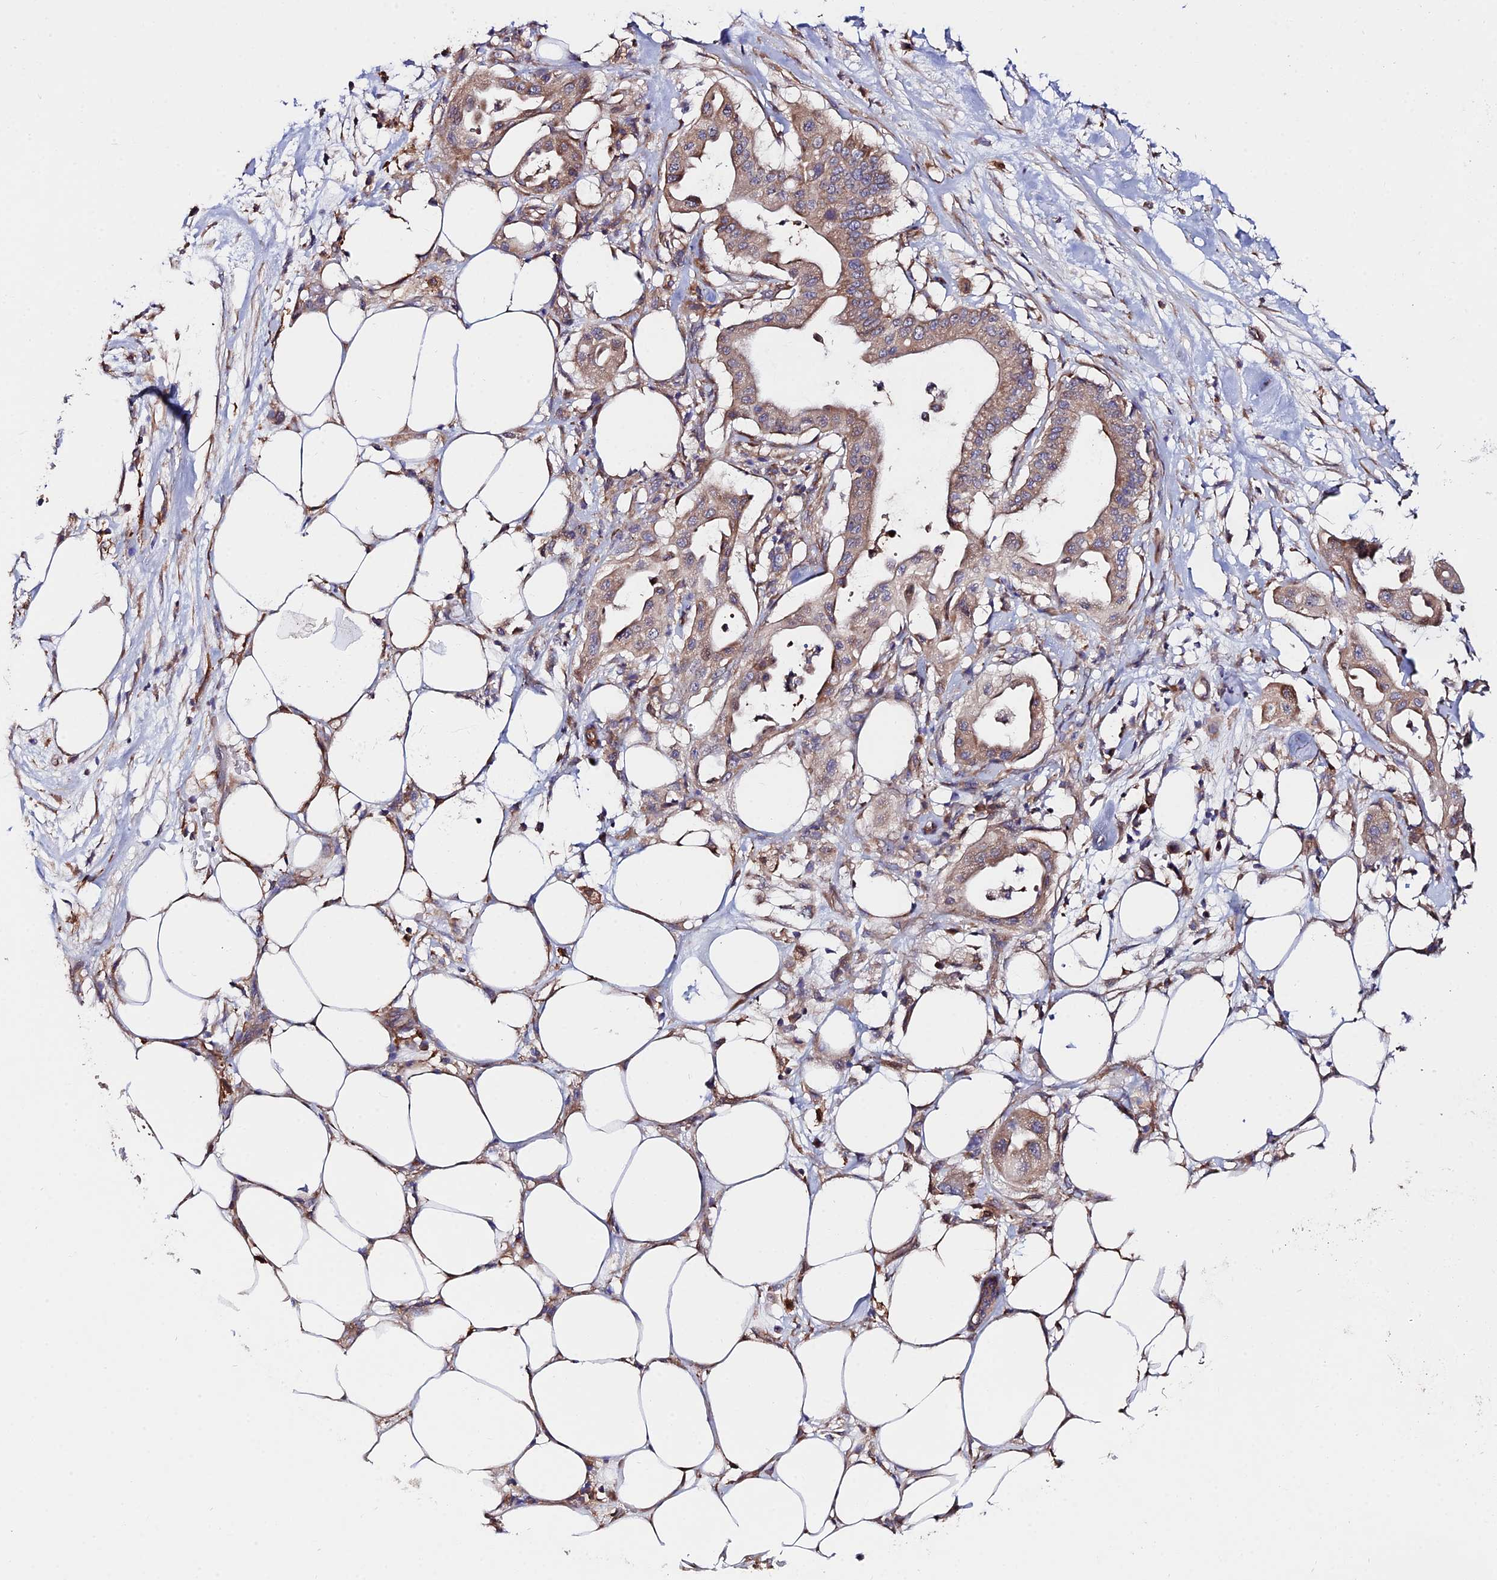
{"staining": {"intensity": "moderate", "quantity": ">75%", "location": "cytoplasmic/membranous"}, "tissue": "pancreatic cancer", "cell_type": "Tumor cells", "image_type": "cancer", "snomed": [{"axis": "morphology", "description": "Adenocarcinoma, NOS"}, {"axis": "topography", "description": "Pancreas"}], "caption": "Immunohistochemical staining of human pancreatic cancer shows medium levels of moderate cytoplasmic/membranous positivity in about >75% of tumor cells.", "gene": "CDC37L1", "patient": {"sex": "male", "age": 68}}